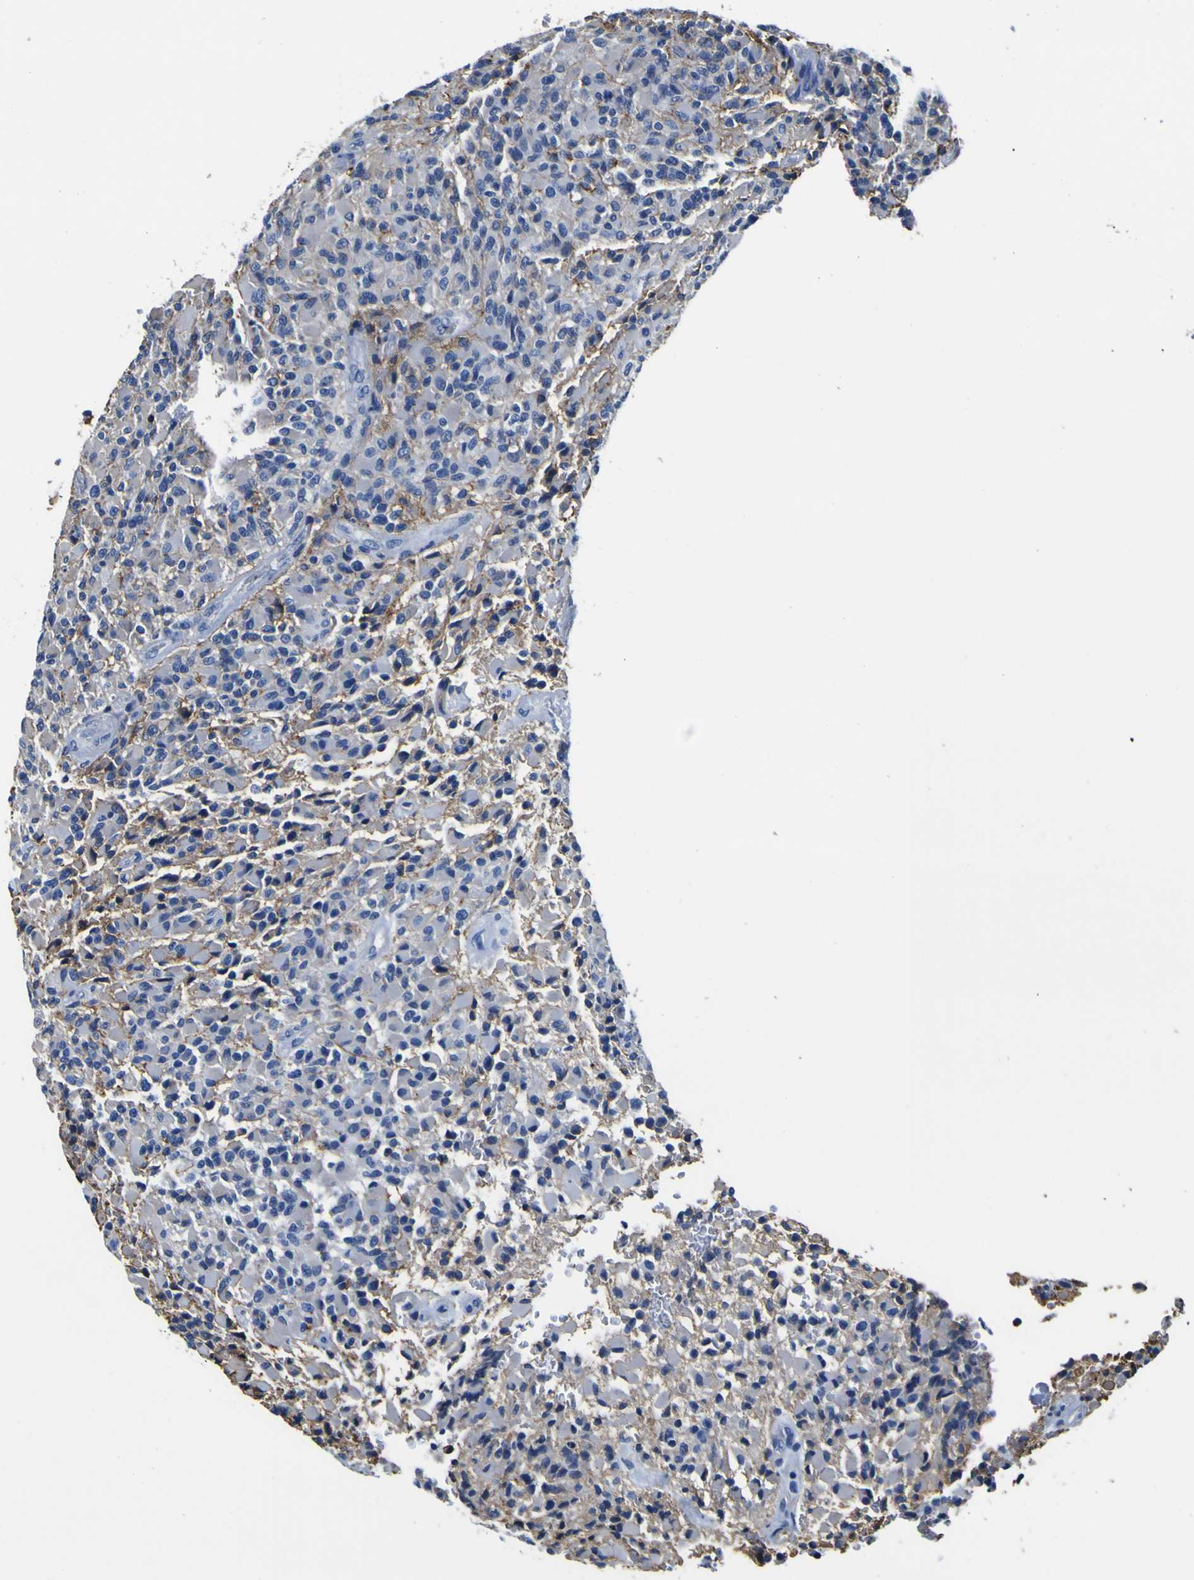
{"staining": {"intensity": "negative", "quantity": "none", "location": "none"}, "tissue": "glioma", "cell_type": "Tumor cells", "image_type": "cancer", "snomed": [{"axis": "morphology", "description": "Glioma, malignant, High grade"}, {"axis": "topography", "description": "Brain"}], "caption": "Immunohistochemistry histopathology image of neoplastic tissue: glioma stained with DAB (3,3'-diaminobenzidine) reveals no significant protein expression in tumor cells. (Stains: DAB IHC with hematoxylin counter stain, Microscopy: brightfield microscopy at high magnification).", "gene": "PXDN", "patient": {"sex": "male", "age": 71}}